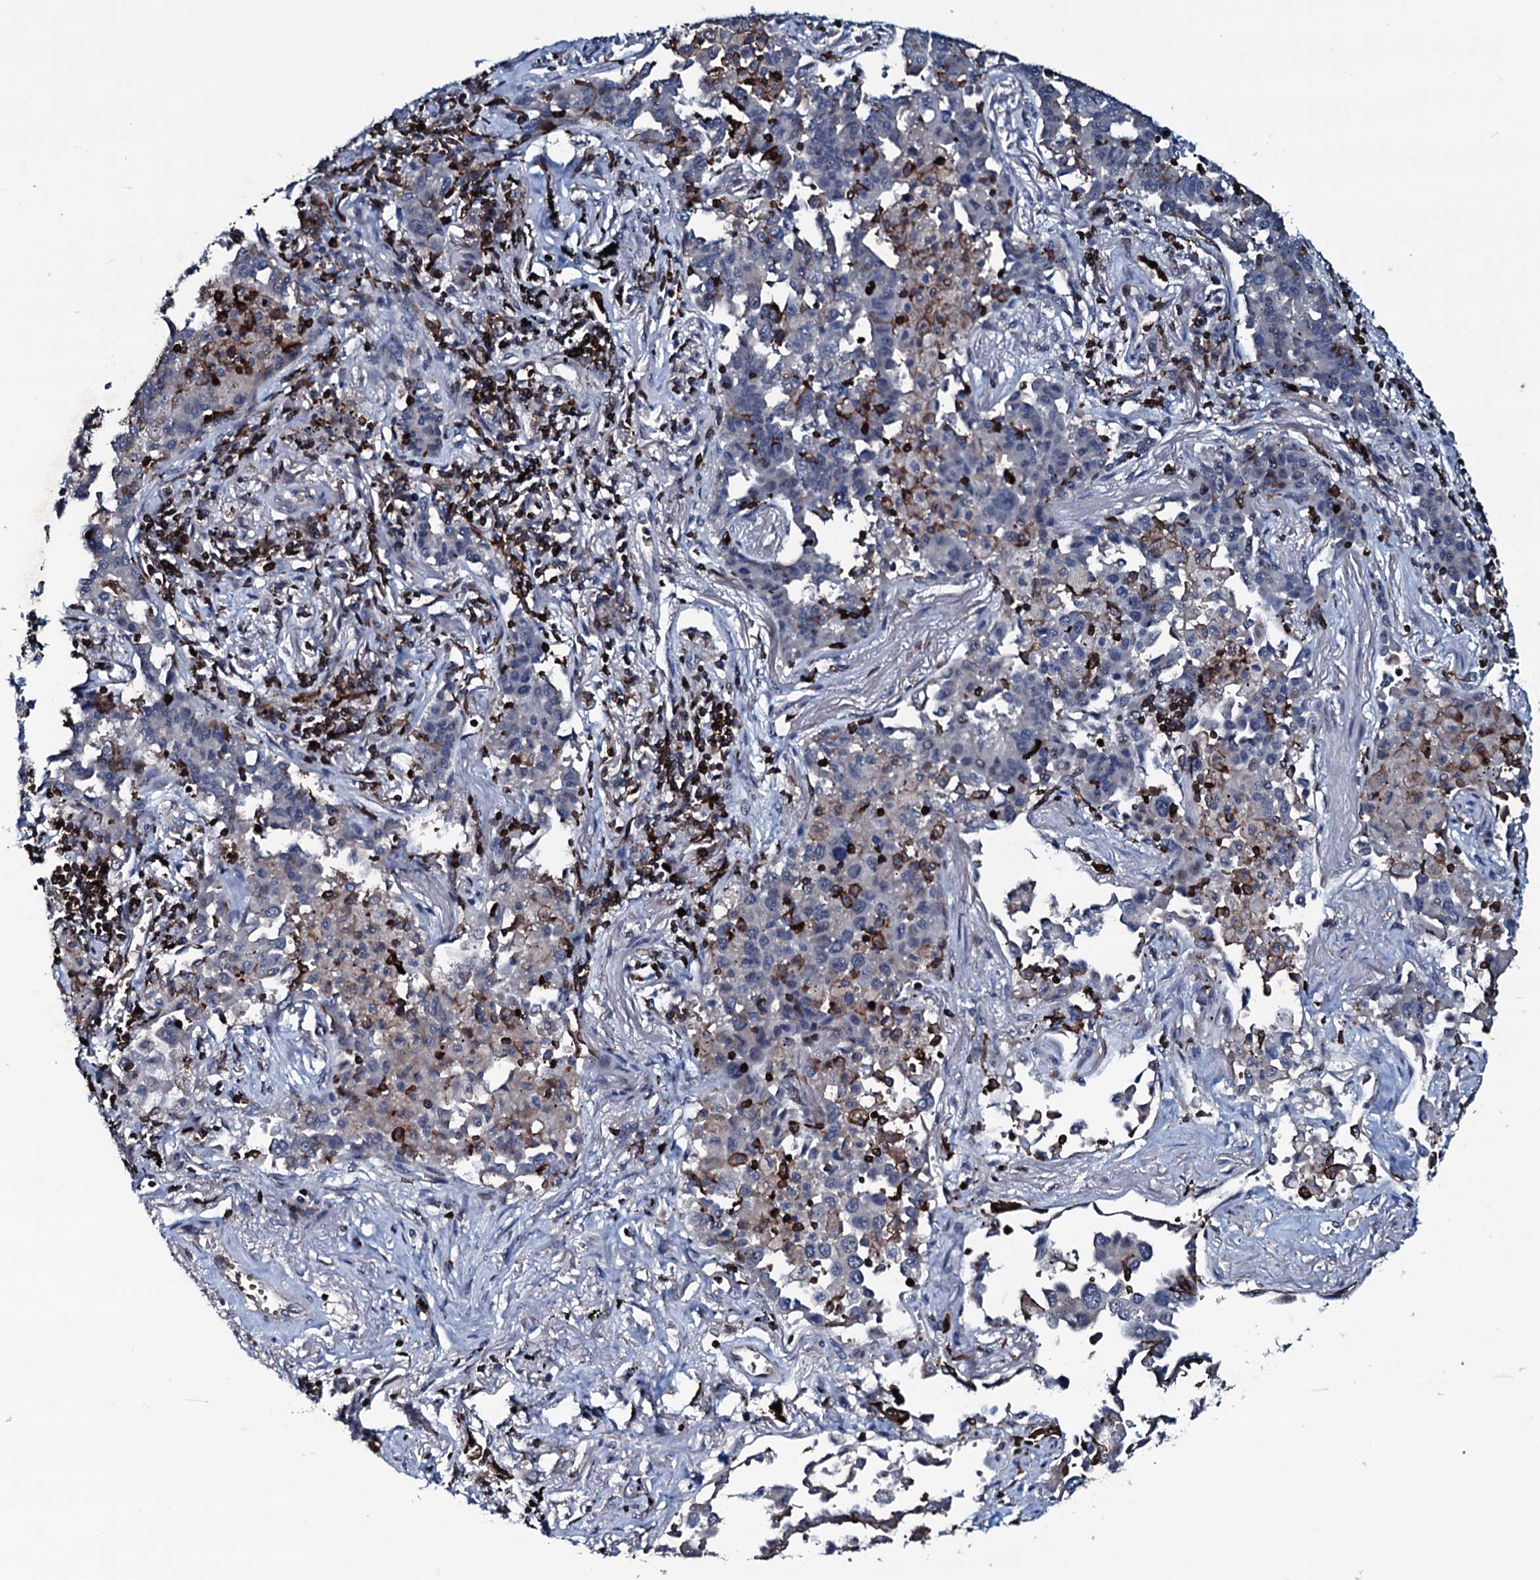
{"staining": {"intensity": "negative", "quantity": "none", "location": "none"}, "tissue": "lung cancer", "cell_type": "Tumor cells", "image_type": "cancer", "snomed": [{"axis": "morphology", "description": "Adenocarcinoma, NOS"}, {"axis": "topography", "description": "Lung"}], "caption": "Tumor cells are negative for brown protein staining in adenocarcinoma (lung).", "gene": "OGFOD2", "patient": {"sex": "male", "age": 67}}